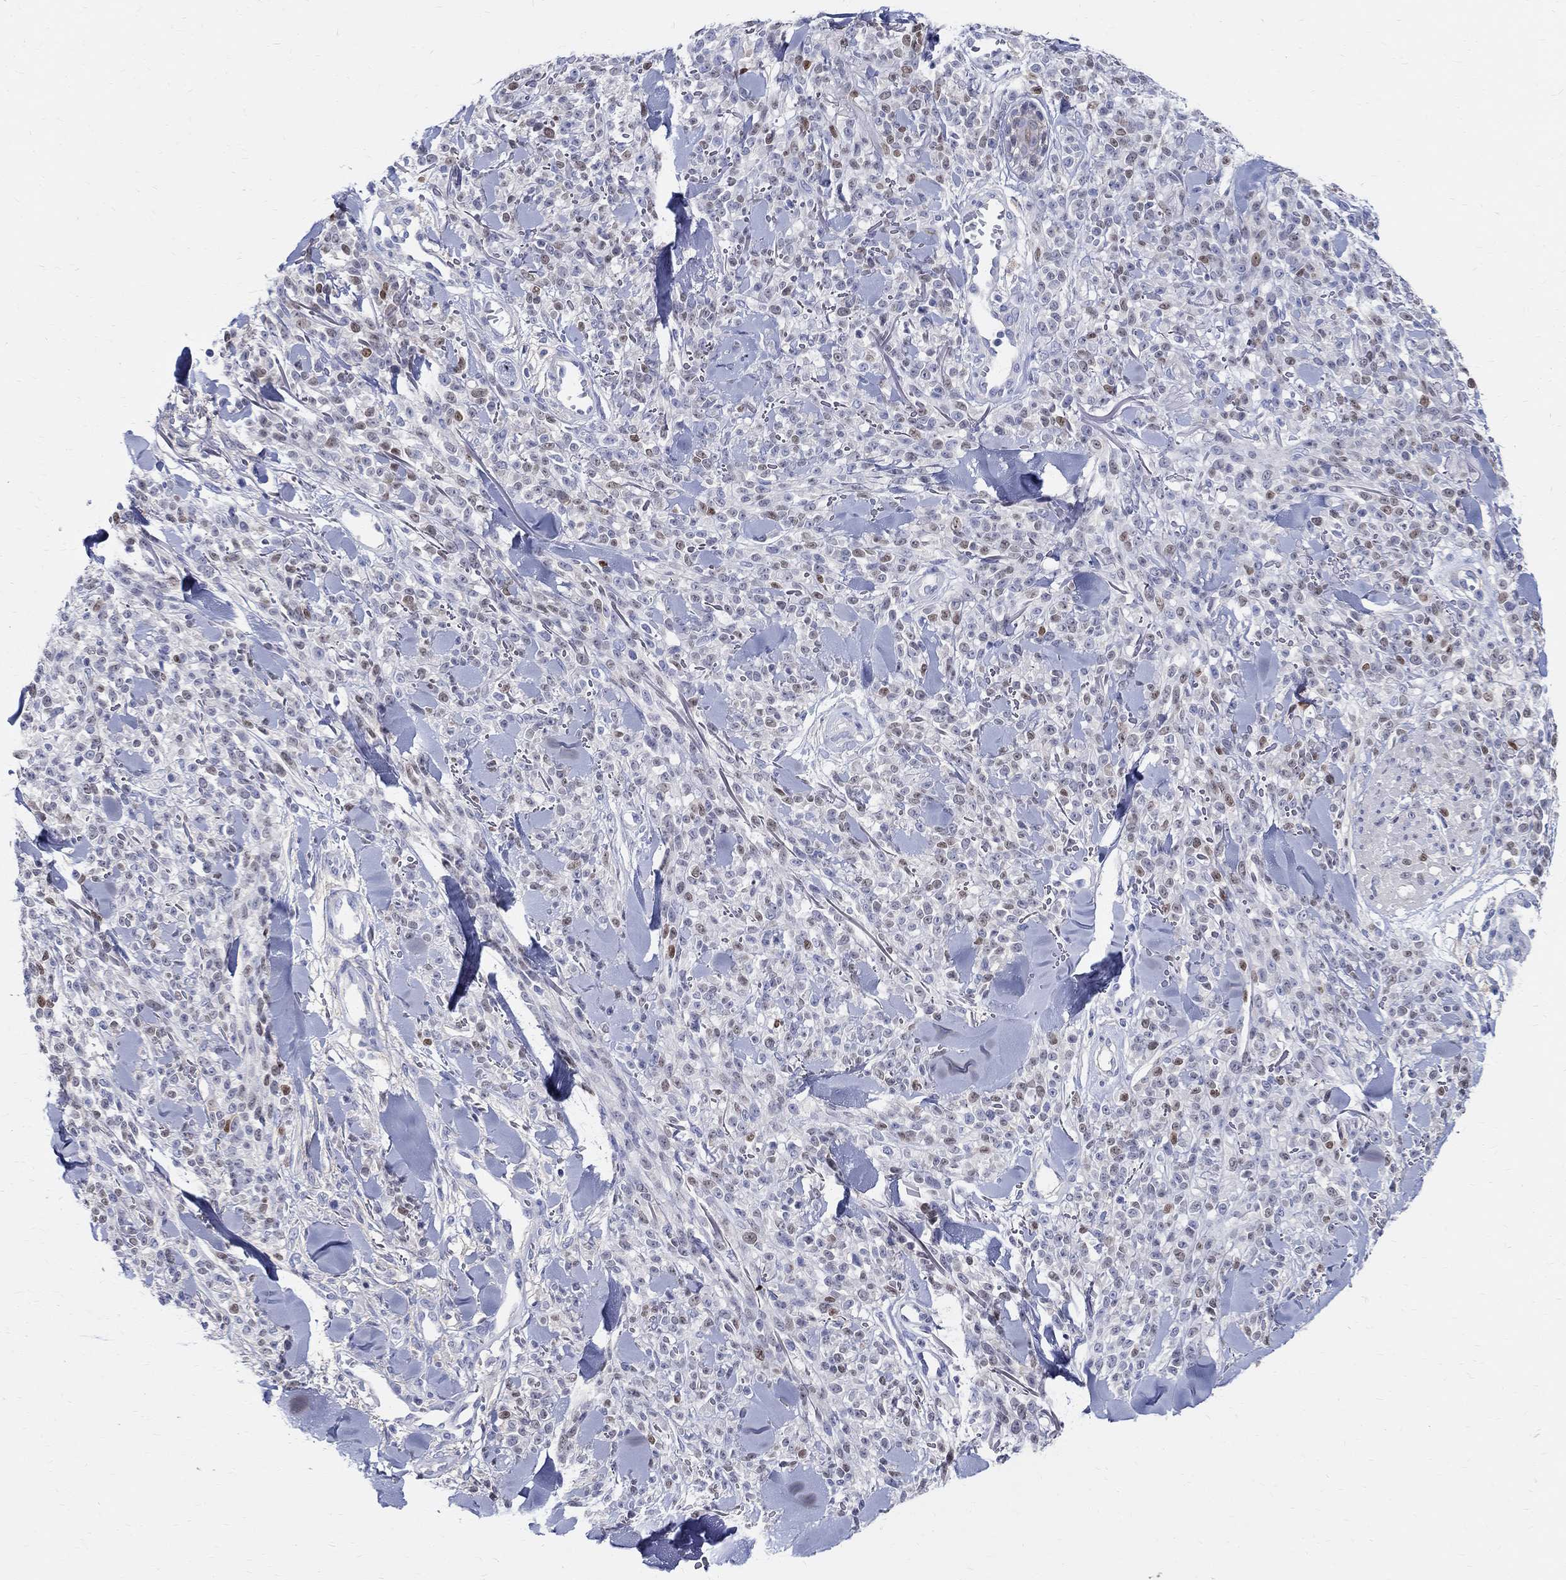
{"staining": {"intensity": "weak", "quantity": "<25%", "location": "nuclear"}, "tissue": "melanoma", "cell_type": "Tumor cells", "image_type": "cancer", "snomed": [{"axis": "morphology", "description": "Malignant melanoma, NOS"}, {"axis": "topography", "description": "Skin"}, {"axis": "topography", "description": "Skin of trunk"}], "caption": "Human melanoma stained for a protein using immunohistochemistry (IHC) exhibits no positivity in tumor cells.", "gene": "SOX2", "patient": {"sex": "male", "age": 74}}